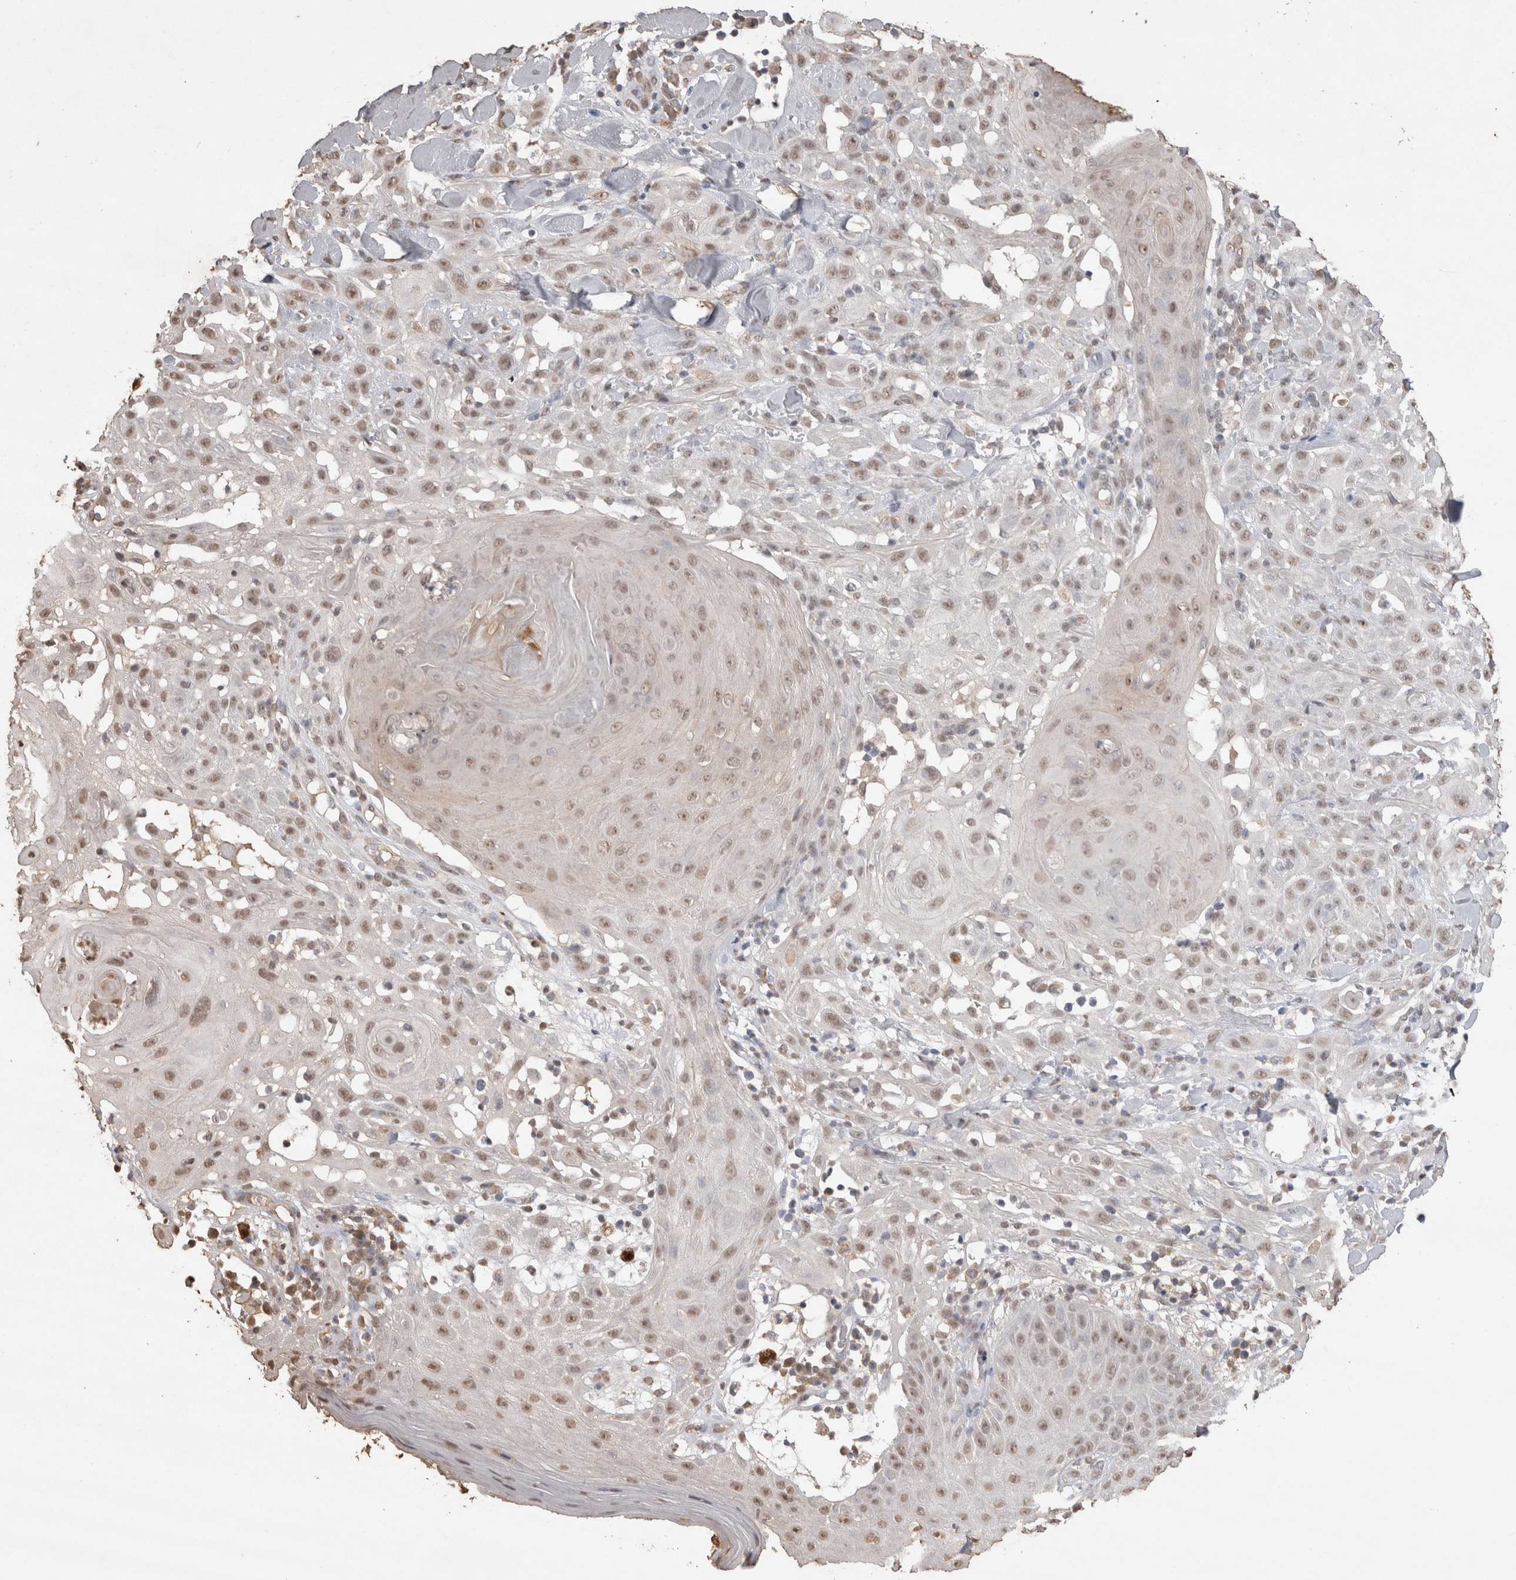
{"staining": {"intensity": "weak", "quantity": ">75%", "location": "nuclear"}, "tissue": "skin cancer", "cell_type": "Tumor cells", "image_type": "cancer", "snomed": [{"axis": "morphology", "description": "Squamous cell carcinoma, NOS"}, {"axis": "topography", "description": "Skin"}], "caption": "Protein staining reveals weak nuclear expression in about >75% of tumor cells in skin cancer (squamous cell carcinoma). (DAB (3,3'-diaminobenzidine) IHC with brightfield microscopy, high magnification).", "gene": "MLX", "patient": {"sex": "male", "age": 24}}